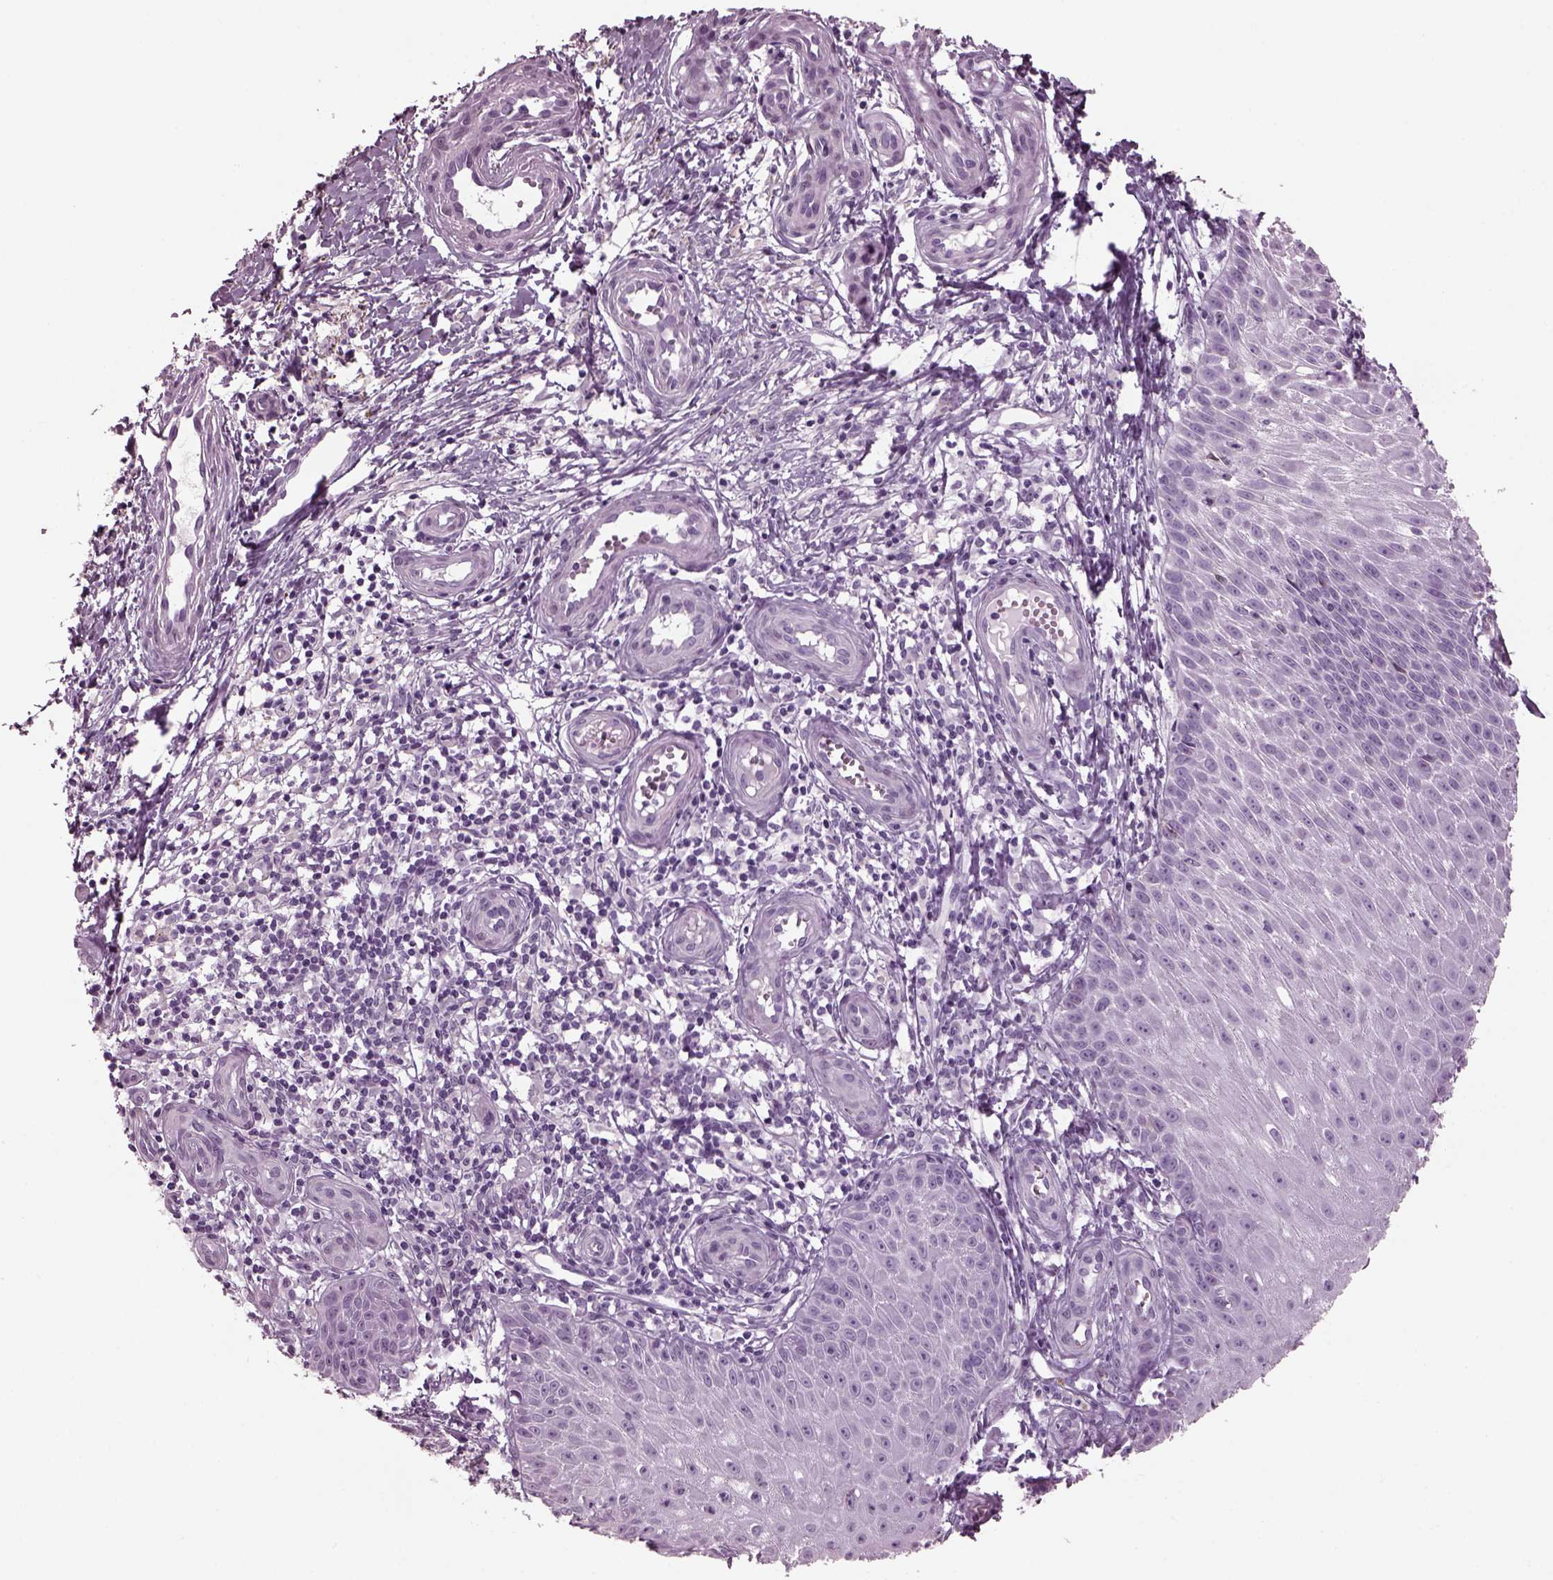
{"staining": {"intensity": "negative", "quantity": "none", "location": "none"}, "tissue": "melanoma", "cell_type": "Tumor cells", "image_type": "cancer", "snomed": [{"axis": "morphology", "description": "Malignant melanoma, NOS"}, {"axis": "topography", "description": "Skin"}], "caption": "Protein analysis of melanoma displays no significant positivity in tumor cells.", "gene": "TPPP2", "patient": {"sex": "female", "age": 53}}